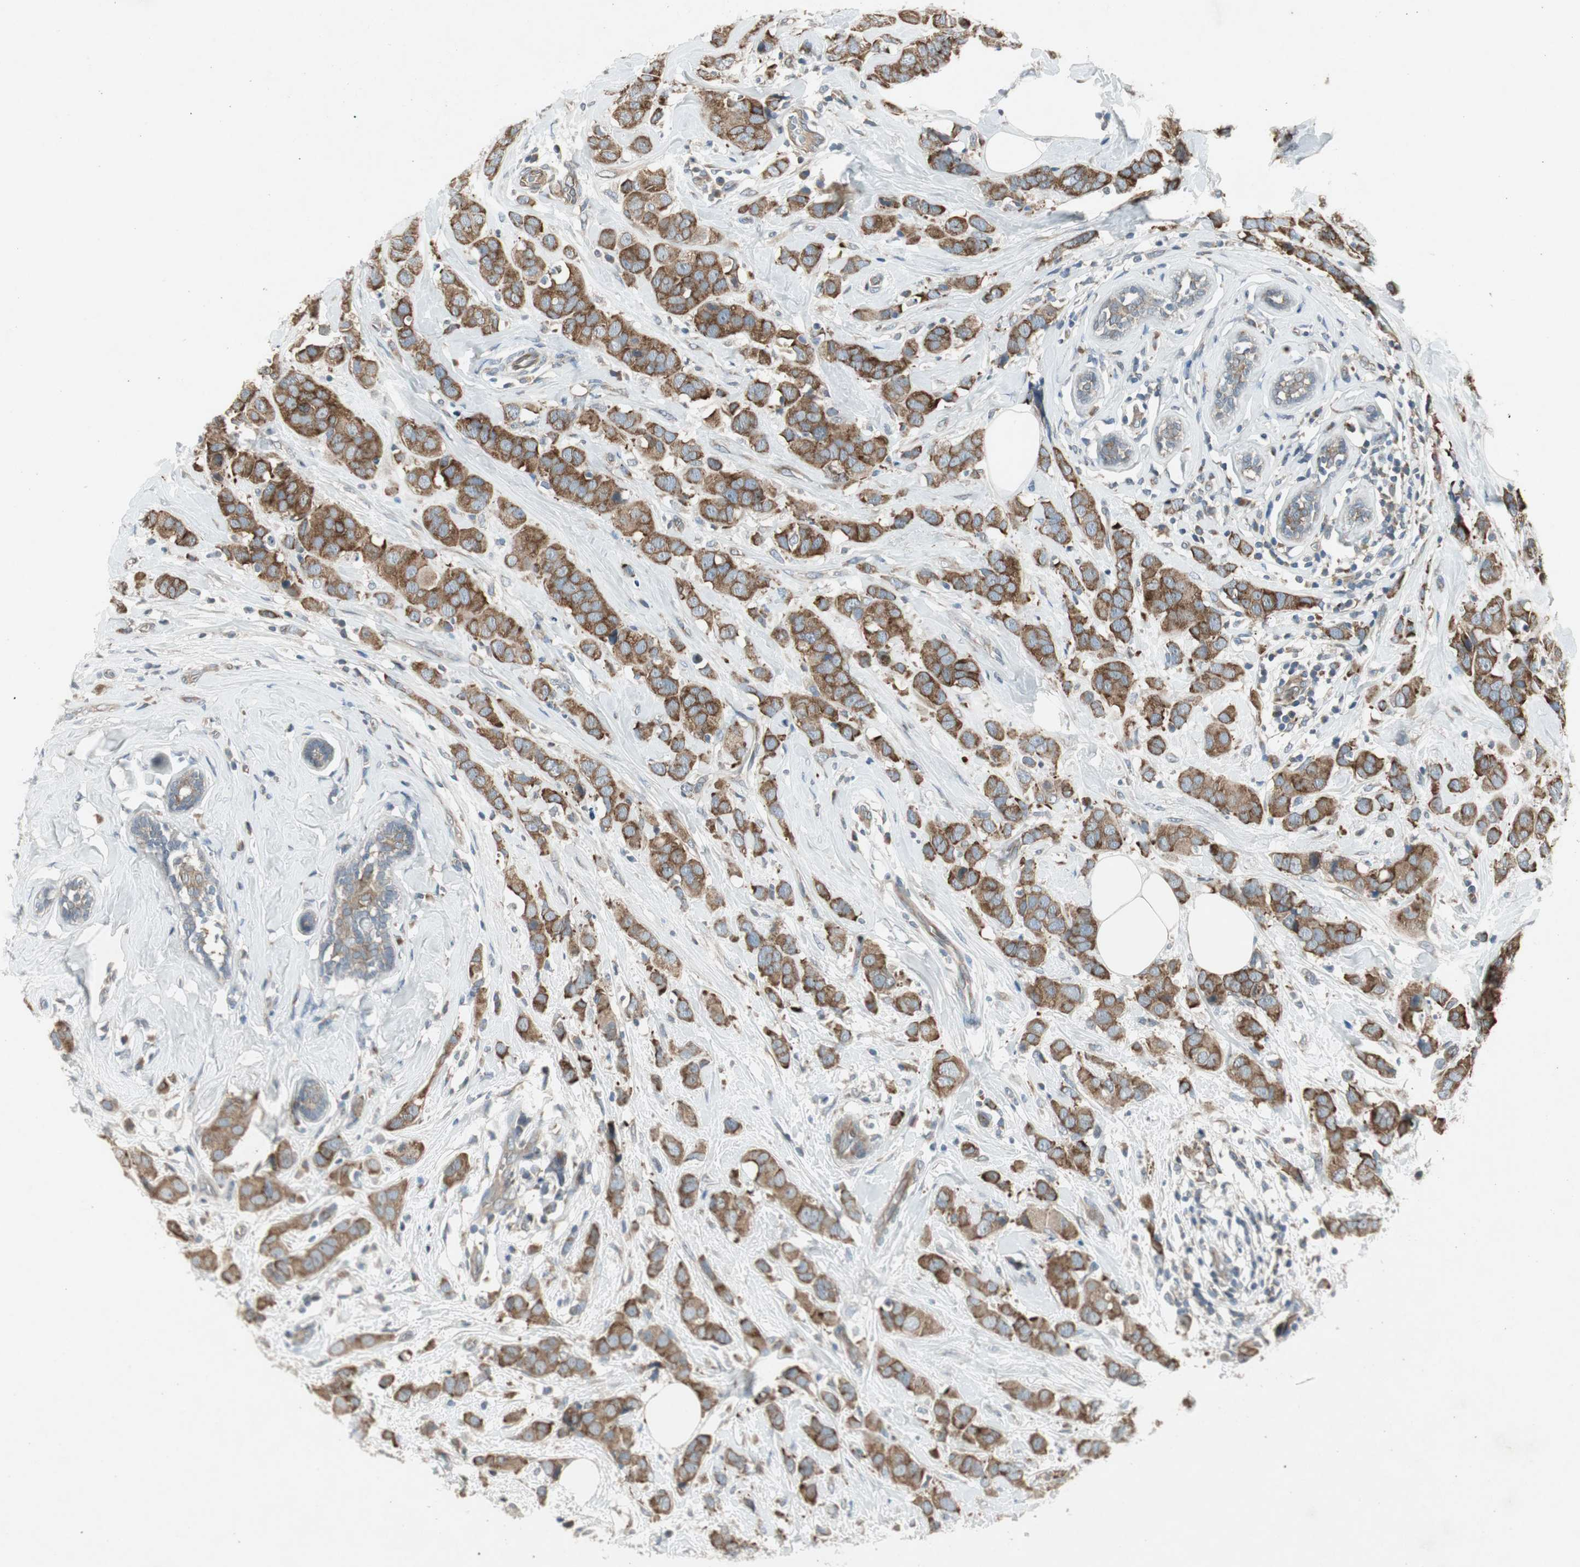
{"staining": {"intensity": "moderate", "quantity": ">75%", "location": "cytoplasmic/membranous"}, "tissue": "breast cancer", "cell_type": "Tumor cells", "image_type": "cancer", "snomed": [{"axis": "morphology", "description": "Normal tissue, NOS"}, {"axis": "morphology", "description": "Duct carcinoma"}, {"axis": "topography", "description": "Breast"}], "caption": "Brown immunohistochemical staining in invasive ductal carcinoma (breast) demonstrates moderate cytoplasmic/membranous positivity in about >75% of tumor cells.", "gene": "PANK2", "patient": {"sex": "female", "age": 50}}